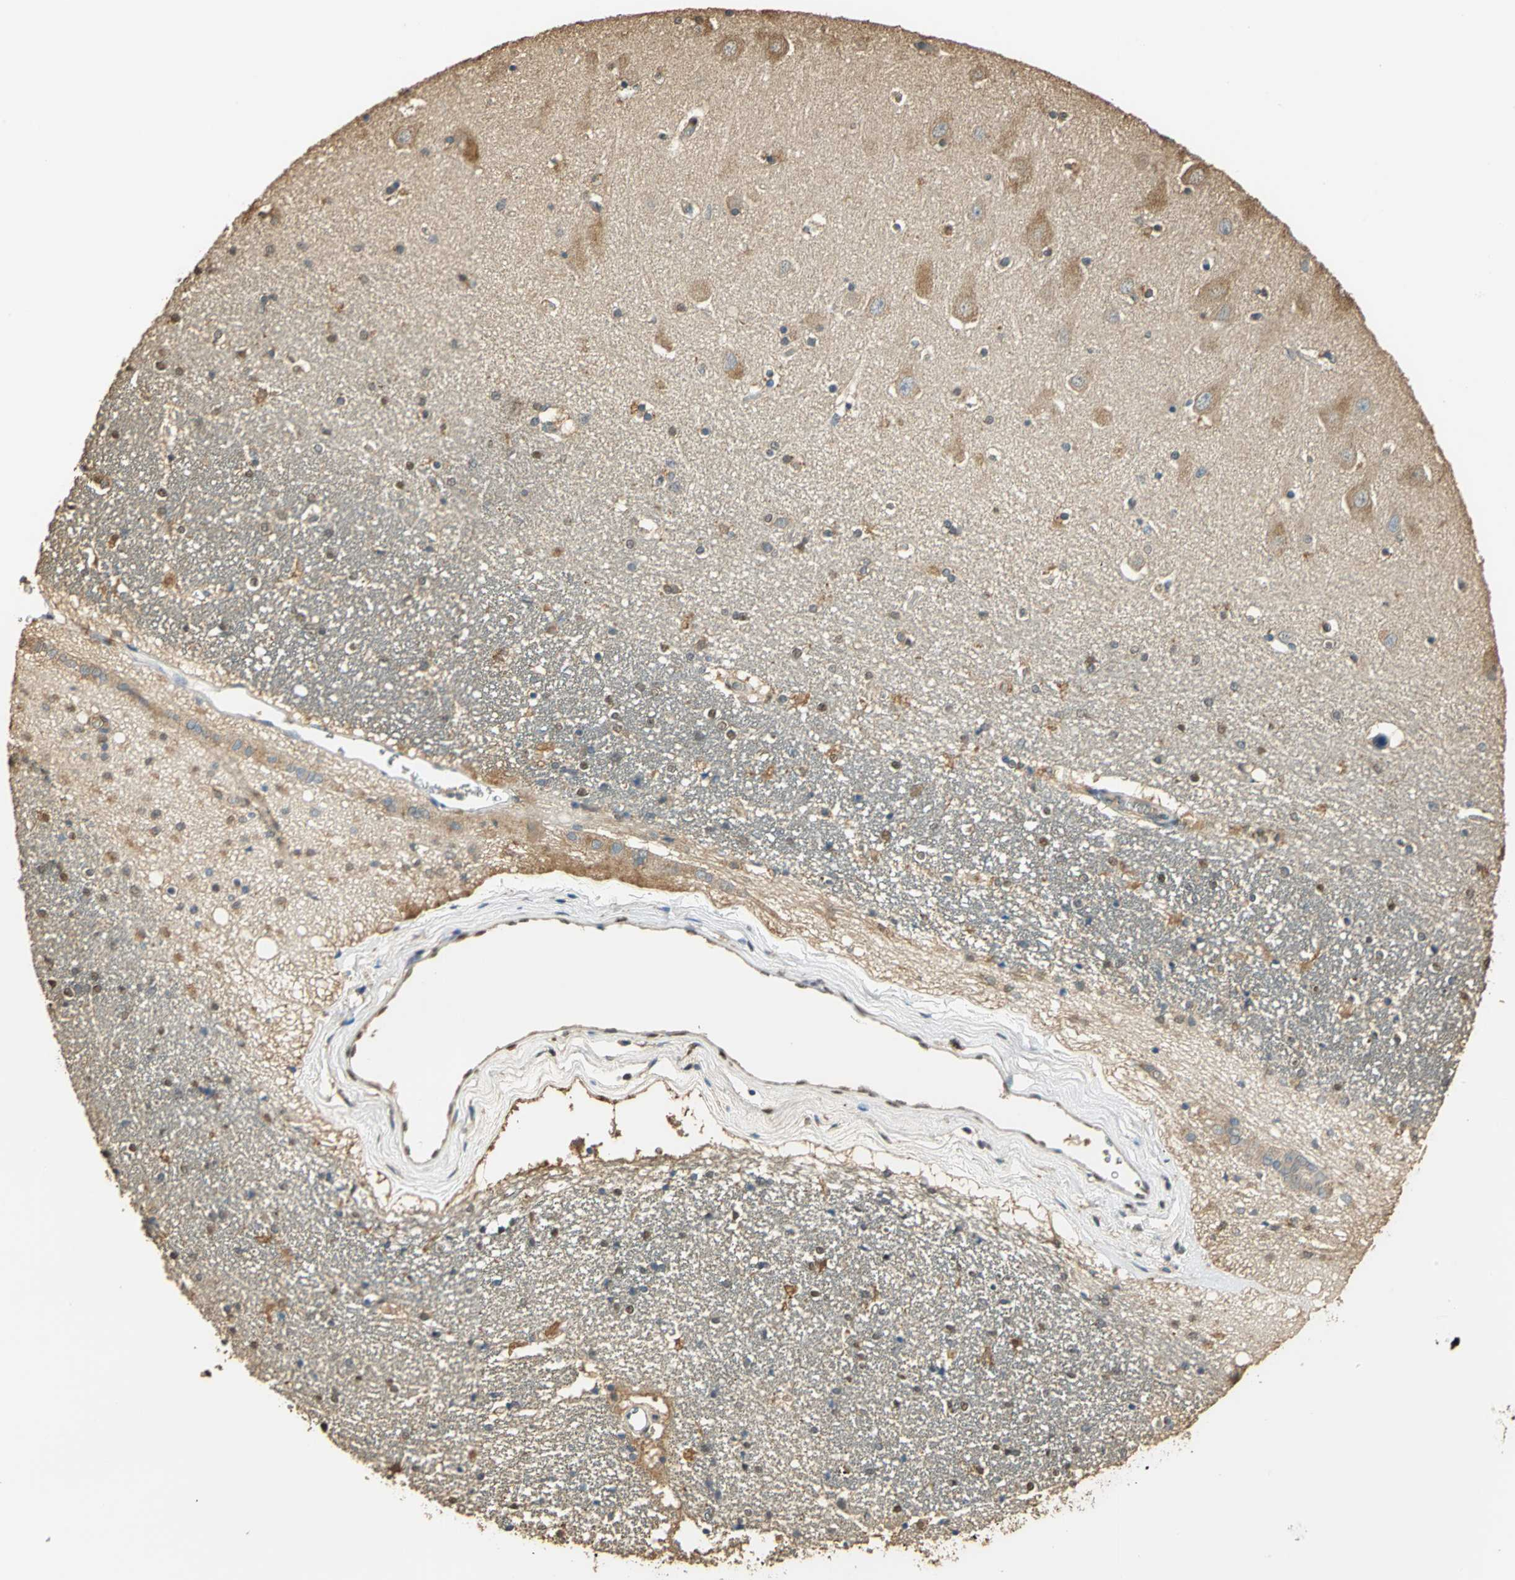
{"staining": {"intensity": "weak", "quantity": "25%-75%", "location": "cytoplasmic/membranous"}, "tissue": "hippocampus", "cell_type": "Glial cells", "image_type": "normal", "snomed": [{"axis": "morphology", "description": "Normal tissue, NOS"}, {"axis": "topography", "description": "Hippocampus"}], "caption": "A brown stain shows weak cytoplasmic/membranous expression of a protein in glial cells of benign human hippocampus.", "gene": "GAPDH", "patient": {"sex": "female", "age": 54}}